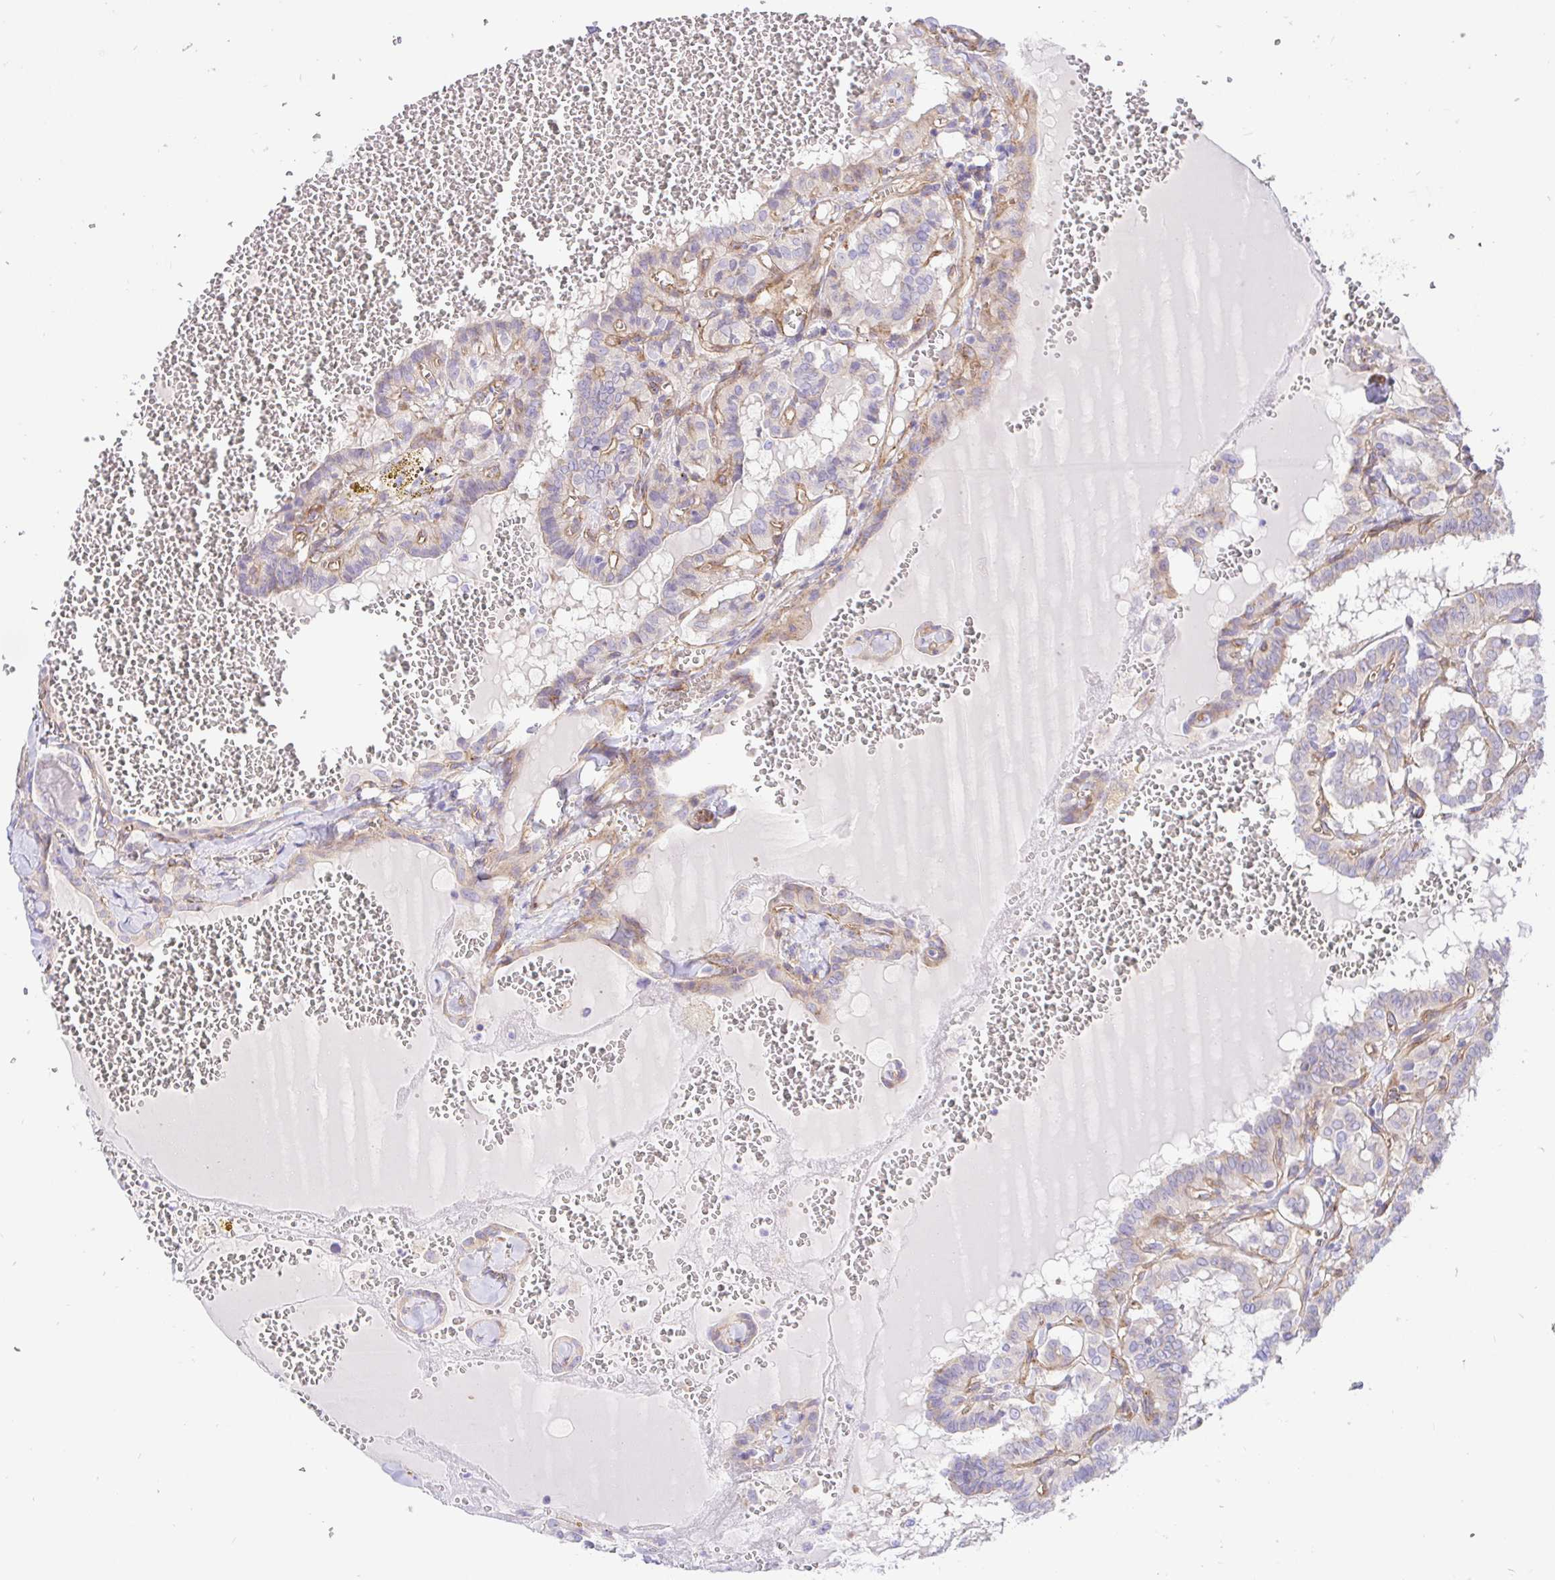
{"staining": {"intensity": "negative", "quantity": "none", "location": "none"}, "tissue": "thyroid cancer", "cell_type": "Tumor cells", "image_type": "cancer", "snomed": [{"axis": "morphology", "description": "Papillary adenocarcinoma, NOS"}, {"axis": "topography", "description": "Thyroid gland"}], "caption": "A photomicrograph of thyroid cancer (papillary adenocarcinoma) stained for a protein demonstrates no brown staining in tumor cells. The staining is performed using DAB (3,3'-diaminobenzidine) brown chromogen with nuclei counter-stained in using hematoxylin.", "gene": "ARL4D", "patient": {"sex": "female", "age": 21}}